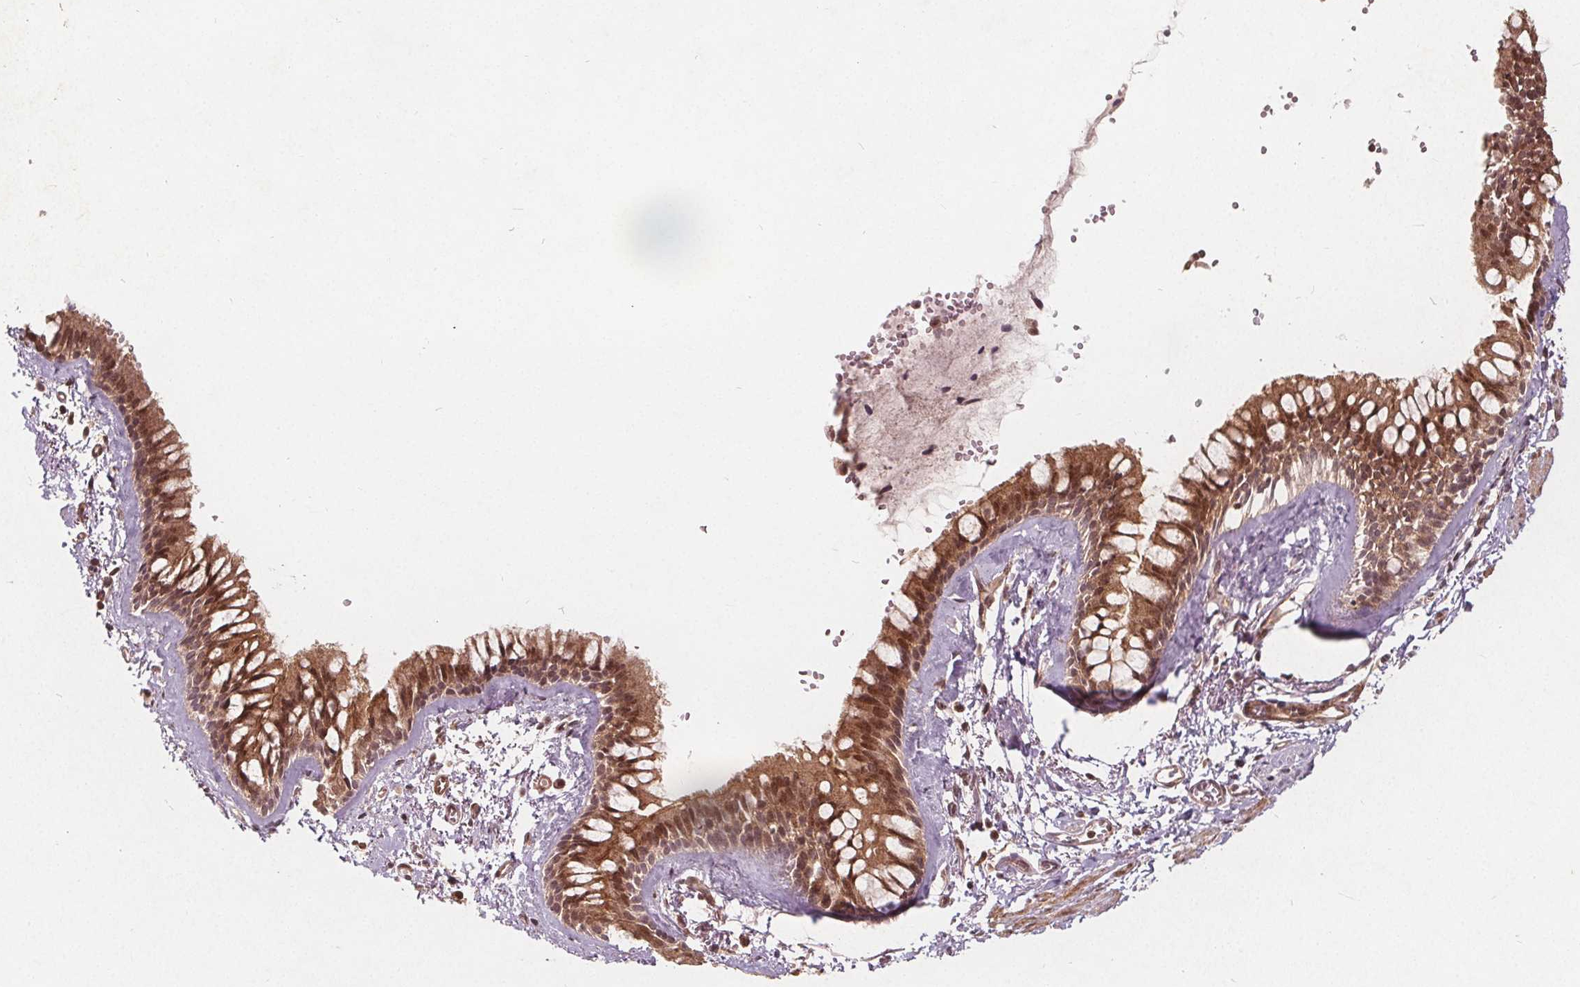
{"staining": {"intensity": "moderate", "quantity": ">75%", "location": "cytoplasmic/membranous,nuclear"}, "tissue": "bronchus", "cell_type": "Respiratory epithelial cells", "image_type": "normal", "snomed": [{"axis": "morphology", "description": "Normal tissue, NOS"}, {"axis": "topography", "description": "Bronchus"}], "caption": "The image reveals immunohistochemical staining of benign bronchus. There is moderate cytoplasmic/membranous,nuclear expression is appreciated in about >75% of respiratory epithelial cells.", "gene": "PPP1CB", "patient": {"sex": "female", "age": 59}}